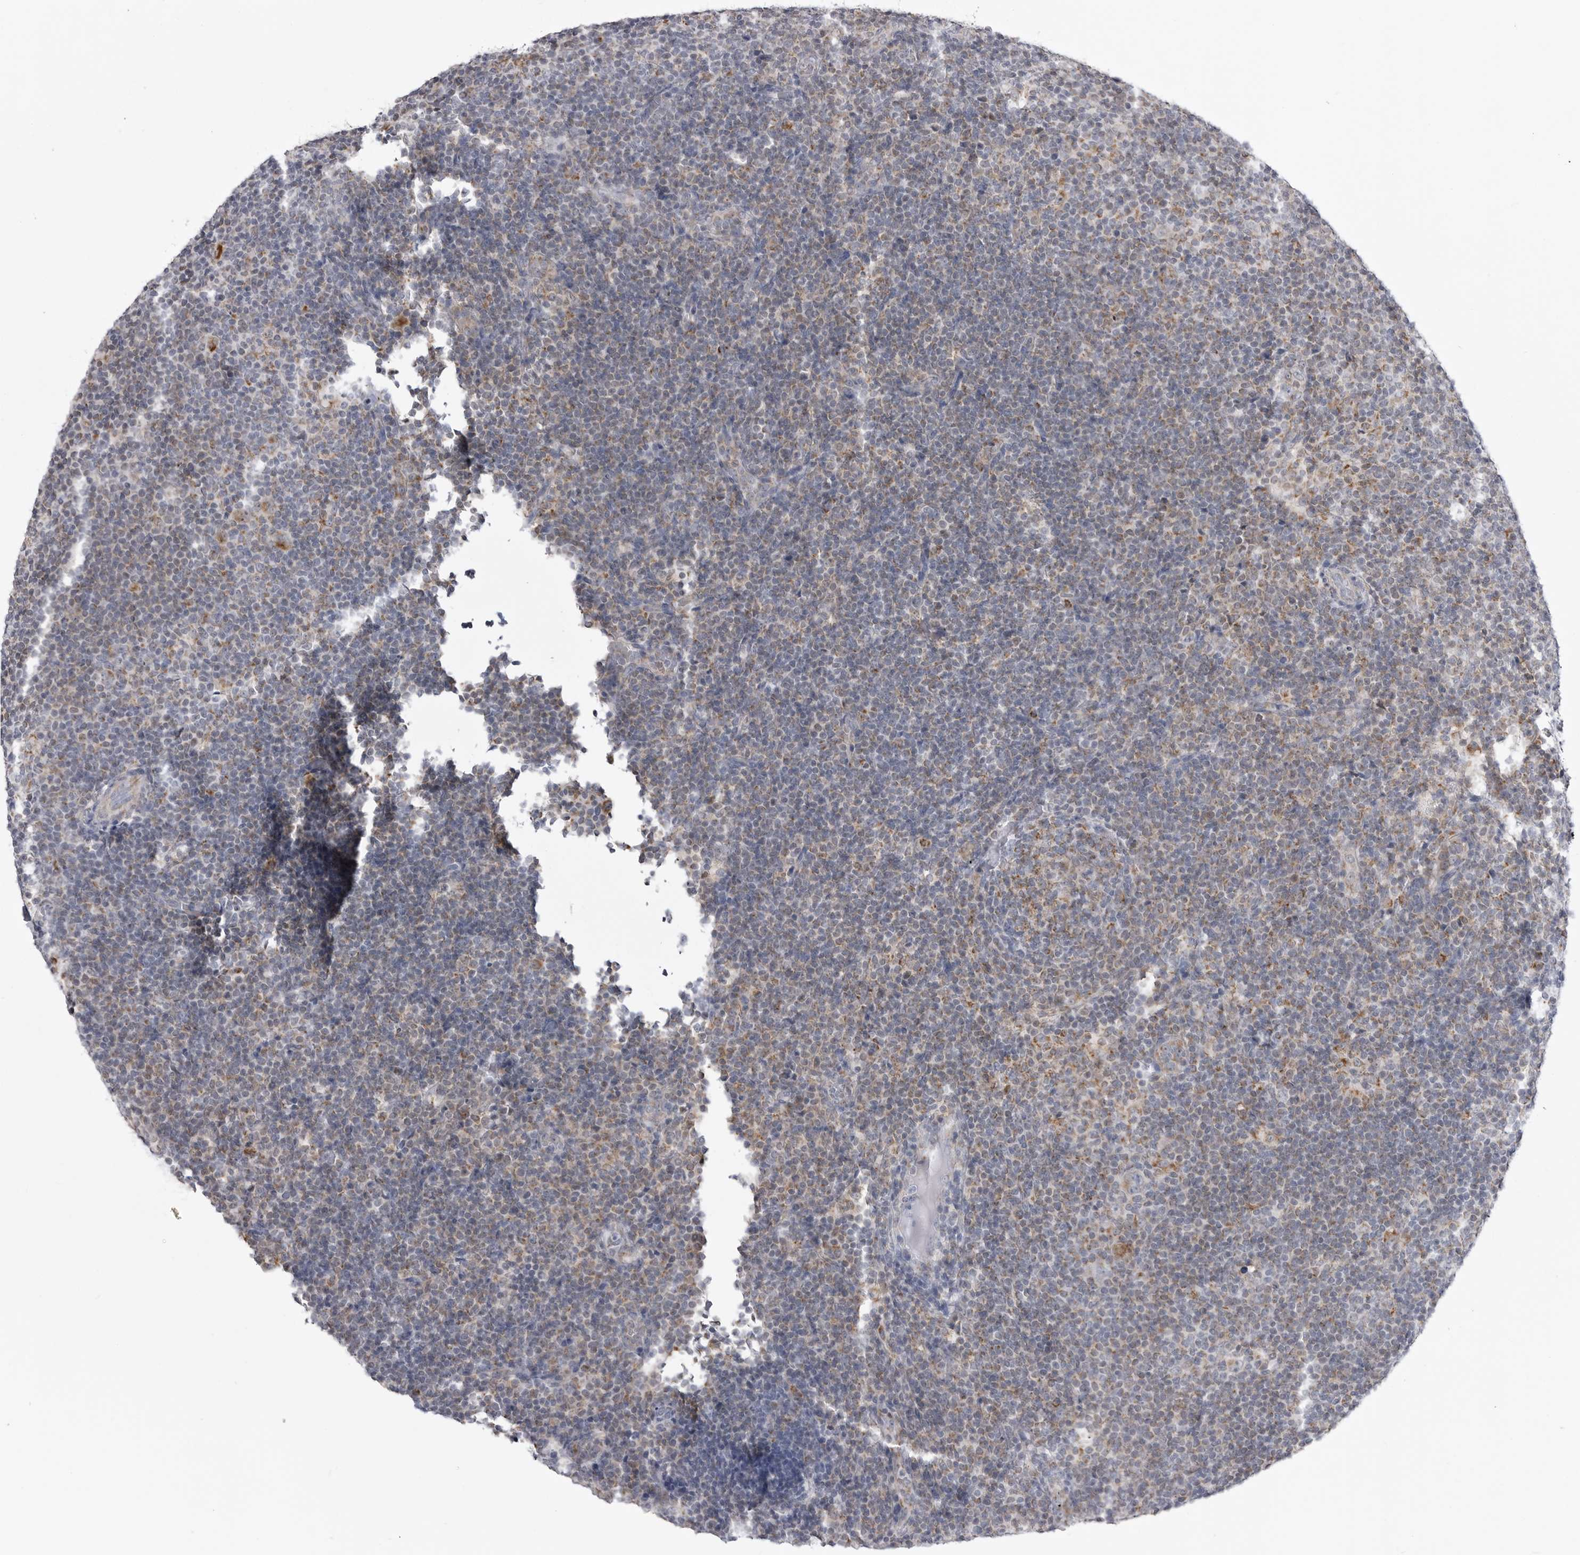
{"staining": {"intensity": "moderate", "quantity": "25%-75%", "location": "cytoplasmic/membranous"}, "tissue": "lymphoma", "cell_type": "Tumor cells", "image_type": "cancer", "snomed": [{"axis": "morphology", "description": "Hodgkin's disease, NOS"}, {"axis": "topography", "description": "Lymph node"}], "caption": "This histopathology image displays immunohistochemistry (IHC) staining of Hodgkin's disease, with medium moderate cytoplasmic/membranous staining in approximately 25%-75% of tumor cells.", "gene": "FH", "patient": {"sex": "female", "age": 57}}